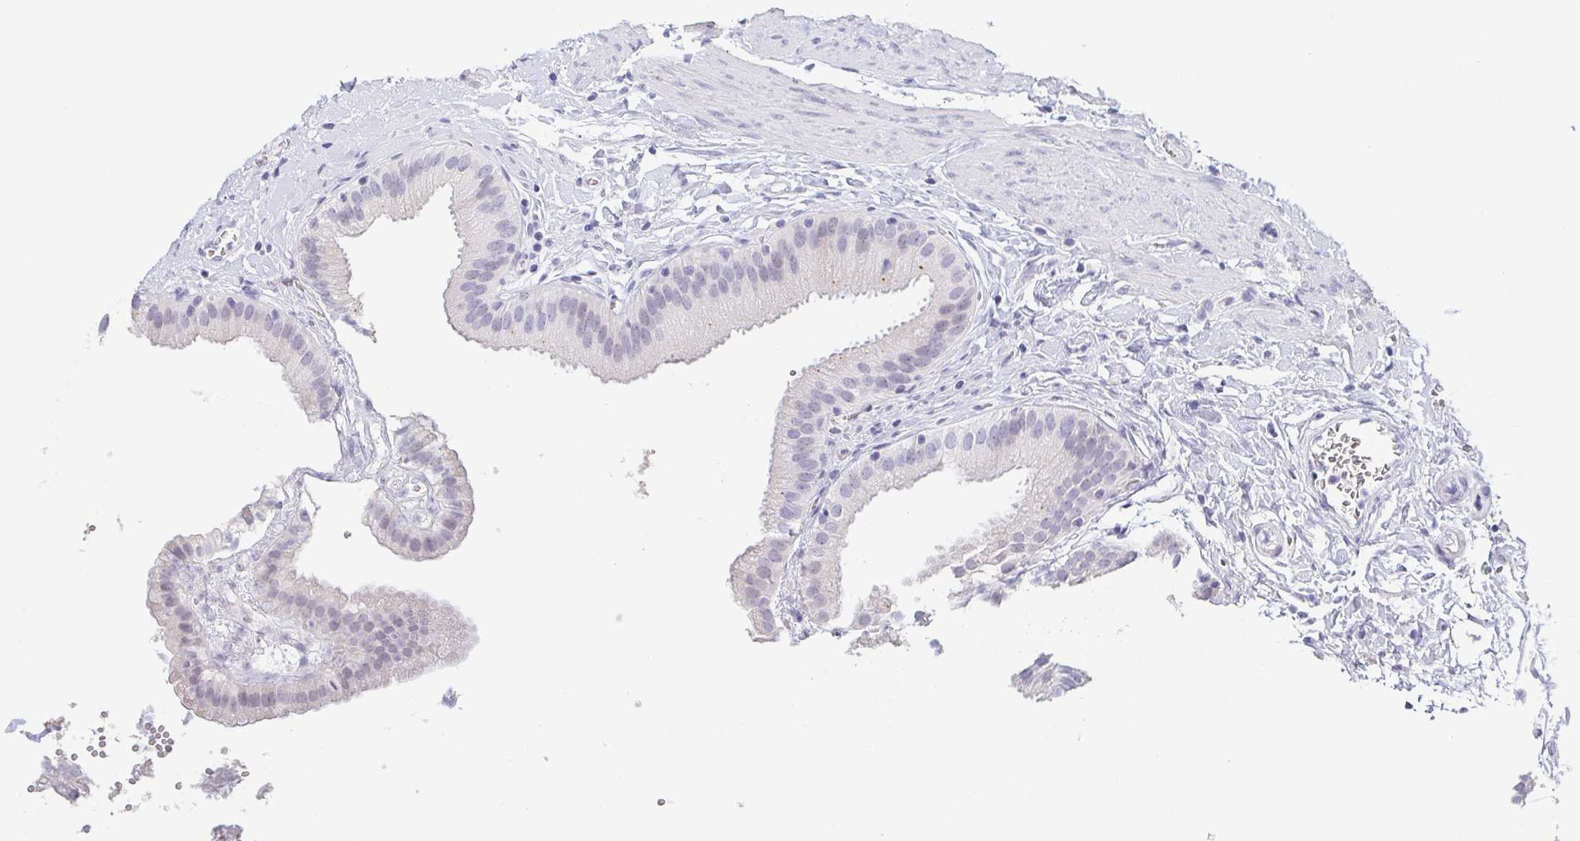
{"staining": {"intensity": "negative", "quantity": "none", "location": "none"}, "tissue": "gallbladder", "cell_type": "Glandular cells", "image_type": "normal", "snomed": [{"axis": "morphology", "description": "Normal tissue, NOS"}, {"axis": "topography", "description": "Gallbladder"}], "caption": "Immunohistochemistry (IHC) of unremarkable gallbladder exhibits no staining in glandular cells.", "gene": "REG4", "patient": {"sex": "female", "age": 63}}